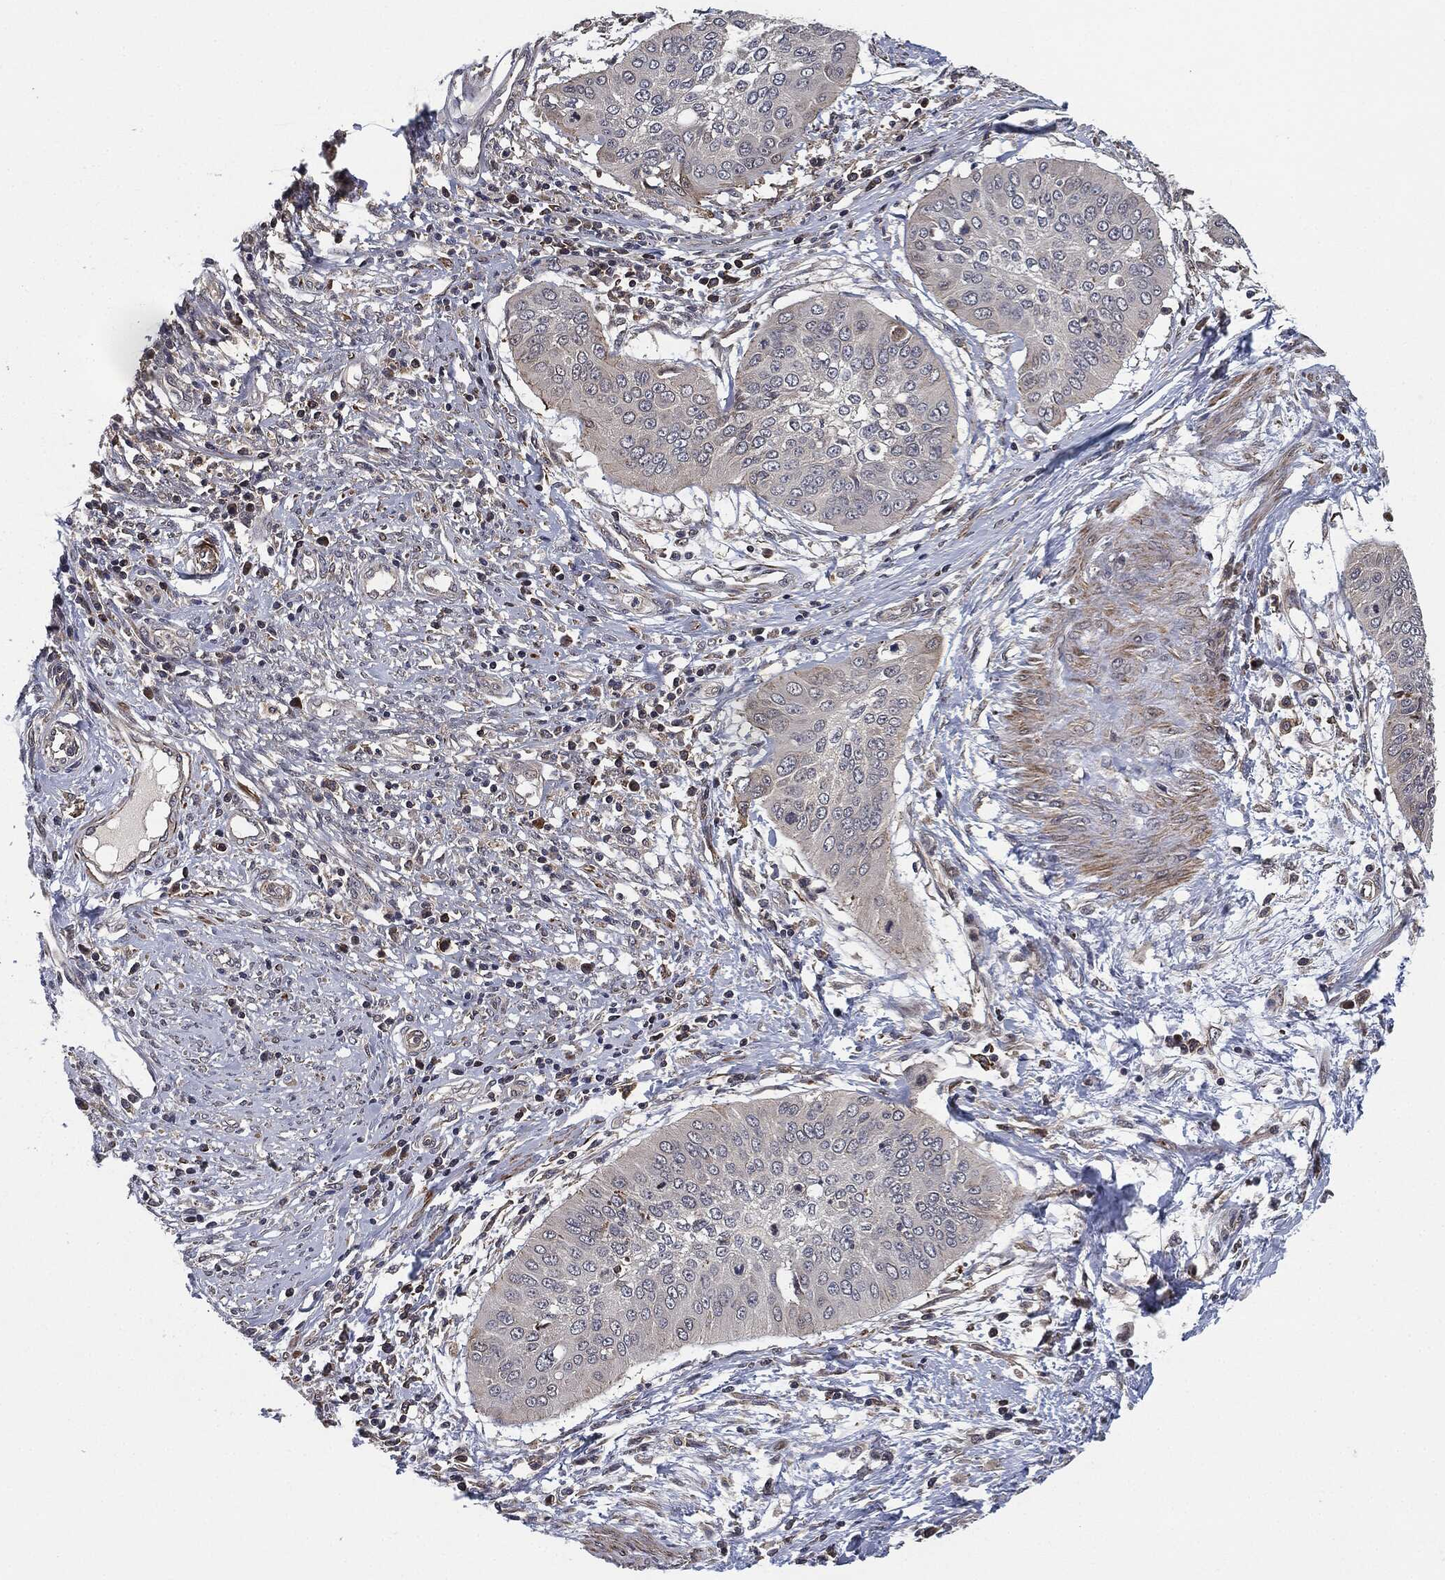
{"staining": {"intensity": "negative", "quantity": "none", "location": "none"}, "tissue": "cervical cancer", "cell_type": "Tumor cells", "image_type": "cancer", "snomed": [{"axis": "morphology", "description": "Normal tissue, NOS"}, {"axis": "morphology", "description": "Squamous cell carcinoma, NOS"}, {"axis": "topography", "description": "Cervix"}], "caption": "Tumor cells are negative for brown protein staining in cervical cancer (squamous cell carcinoma).", "gene": "UBR1", "patient": {"sex": "female", "age": 39}}